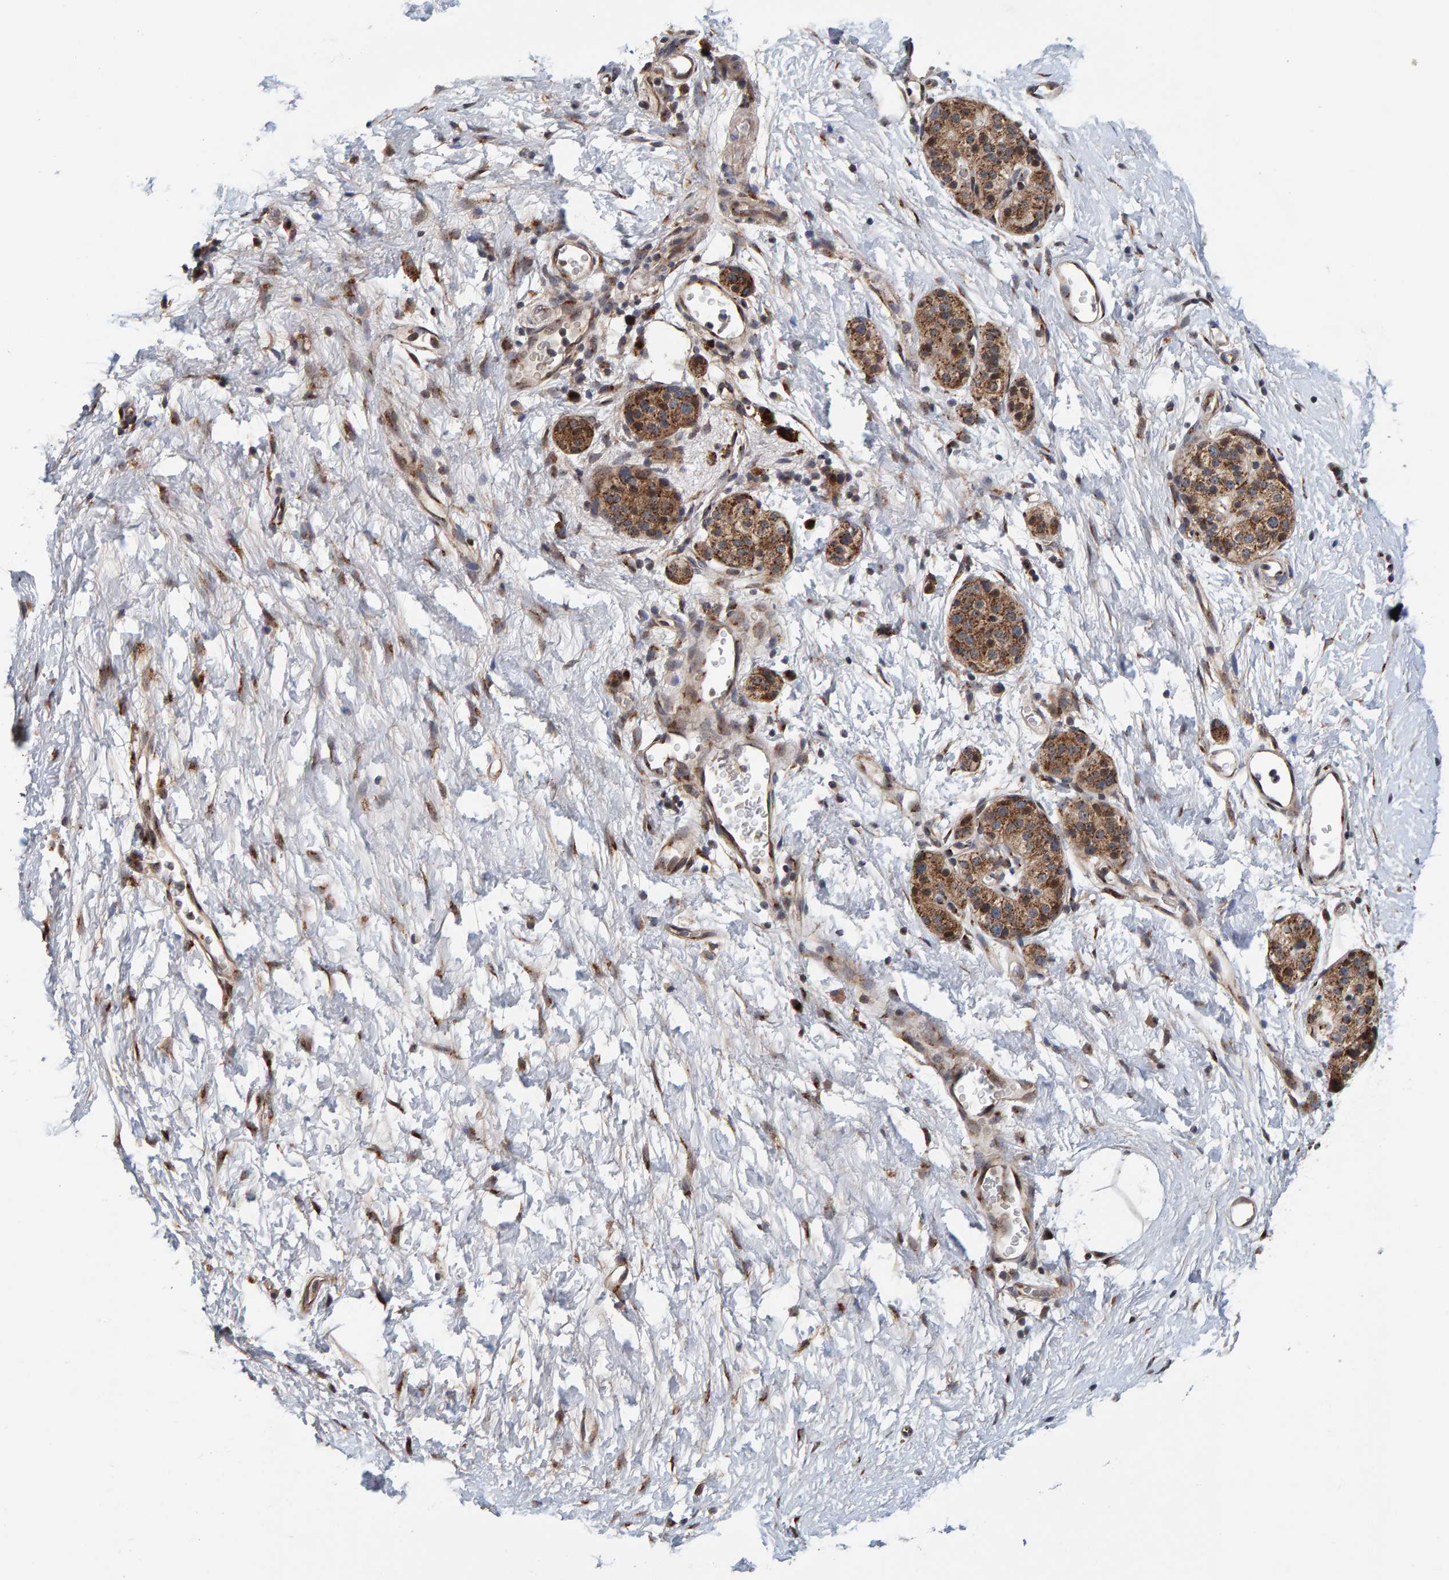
{"staining": {"intensity": "moderate", "quantity": ">75%", "location": "cytoplasmic/membranous"}, "tissue": "pancreatic cancer", "cell_type": "Tumor cells", "image_type": "cancer", "snomed": [{"axis": "morphology", "description": "Adenocarcinoma, NOS"}, {"axis": "topography", "description": "Pancreas"}], "caption": "Protein staining of pancreatic cancer (adenocarcinoma) tissue displays moderate cytoplasmic/membranous staining in approximately >75% of tumor cells.", "gene": "CCDC25", "patient": {"sex": "male", "age": 50}}